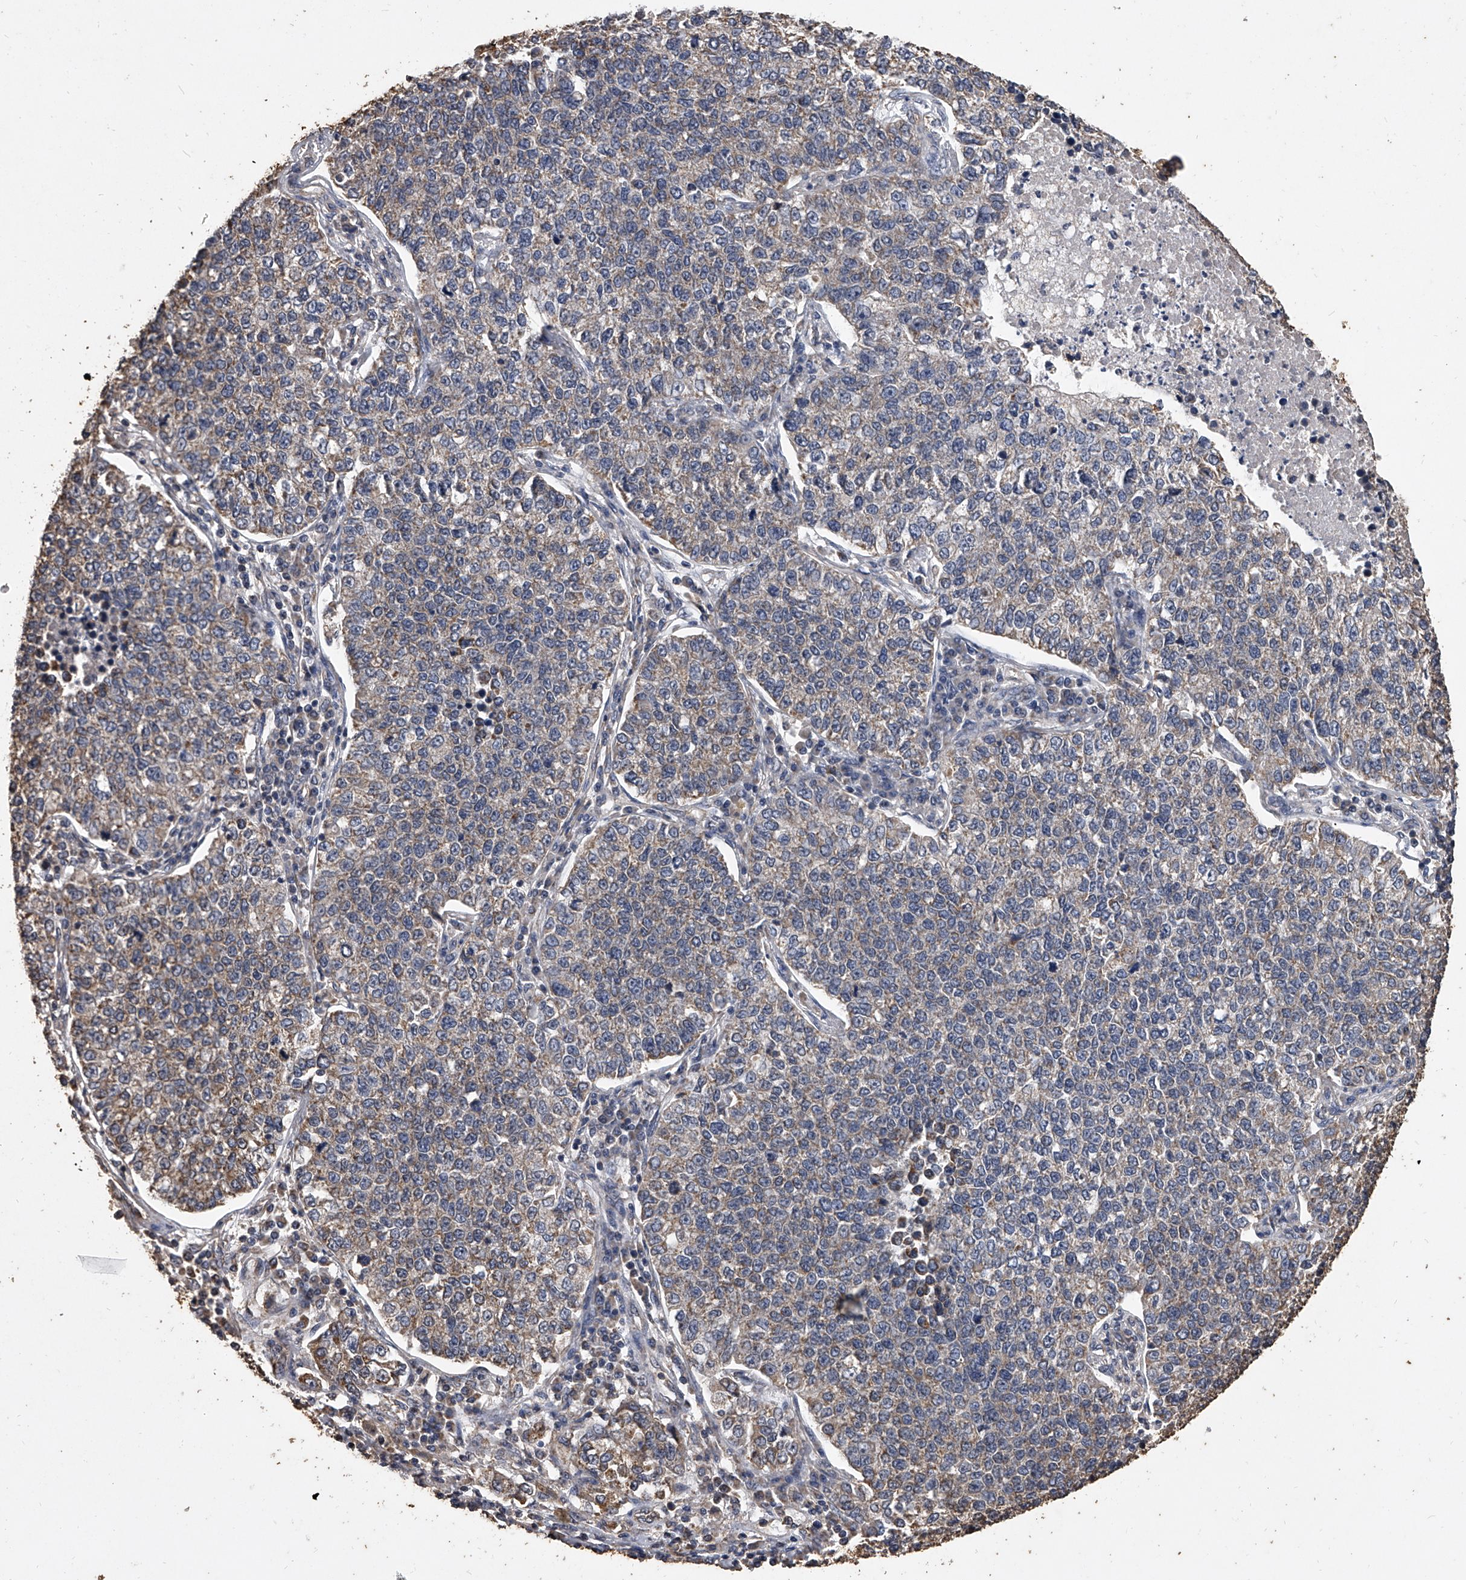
{"staining": {"intensity": "moderate", "quantity": "<25%", "location": "cytoplasmic/membranous"}, "tissue": "lung cancer", "cell_type": "Tumor cells", "image_type": "cancer", "snomed": [{"axis": "morphology", "description": "Adenocarcinoma, NOS"}, {"axis": "topography", "description": "Lung"}], "caption": "This is a photomicrograph of IHC staining of lung cancer, which shows moderate expression in the cytoplasmic/membranous of tumor cells.", "gene": "MRPL28", "patient": {"sex": "male", "age": 49}}